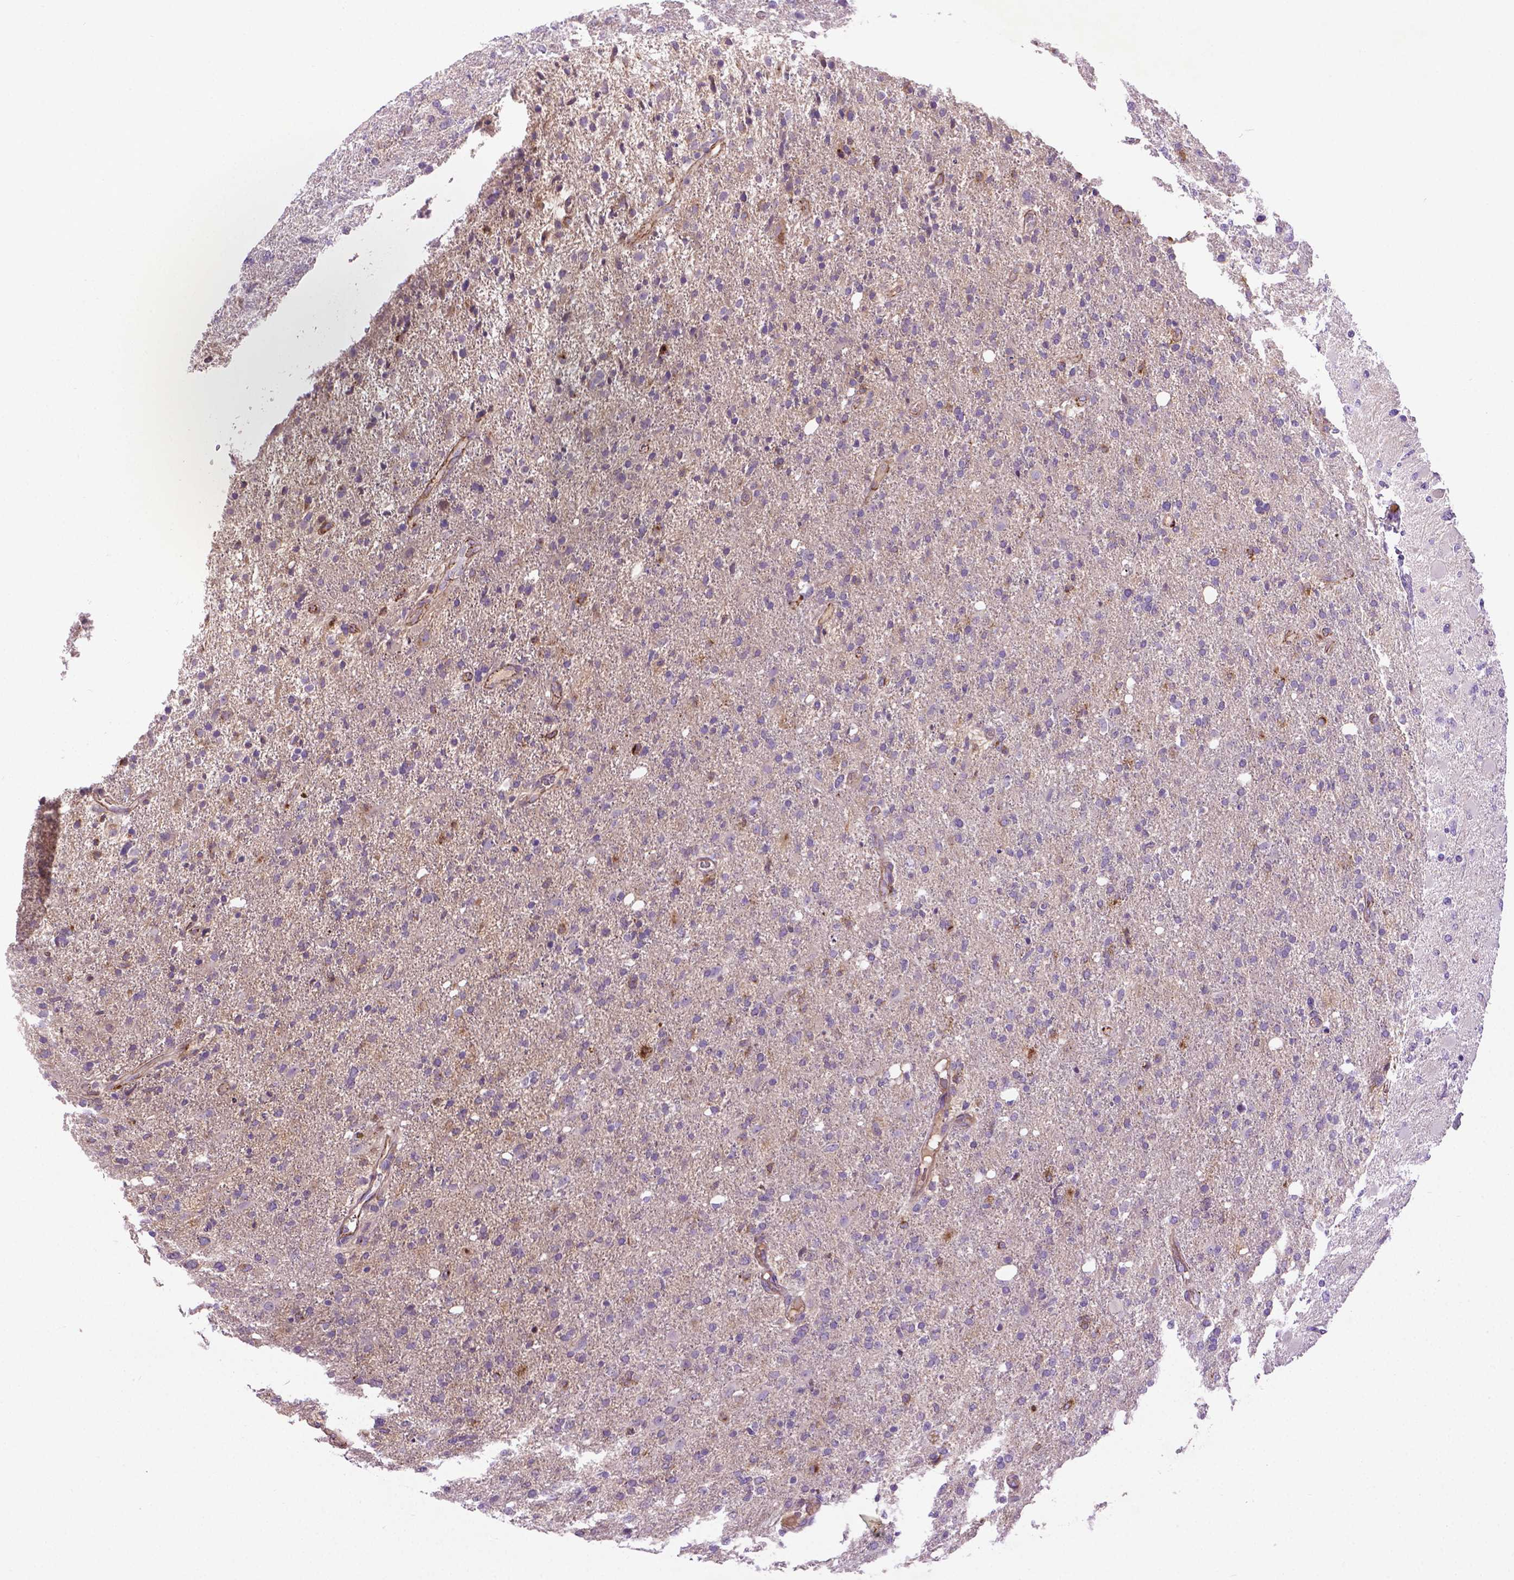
{"staining": {"intensity": "negative", "quantity": "none", "location": "none"}, "tissue": "glioma", "cell_type": "Tumor cells", "image_type": "cancer", "snomed": [{"axis": "morphology", "description": "Glioma, malignant, High grade"}, {"axis": "topography", "description": "Cerebral cortex"}], "caption": "Immunohistochemical staining of human glioma reveals no significant staining in tumor cells.", "gene": "CCER2", "patient": {"sex": "male", "age": 70}}